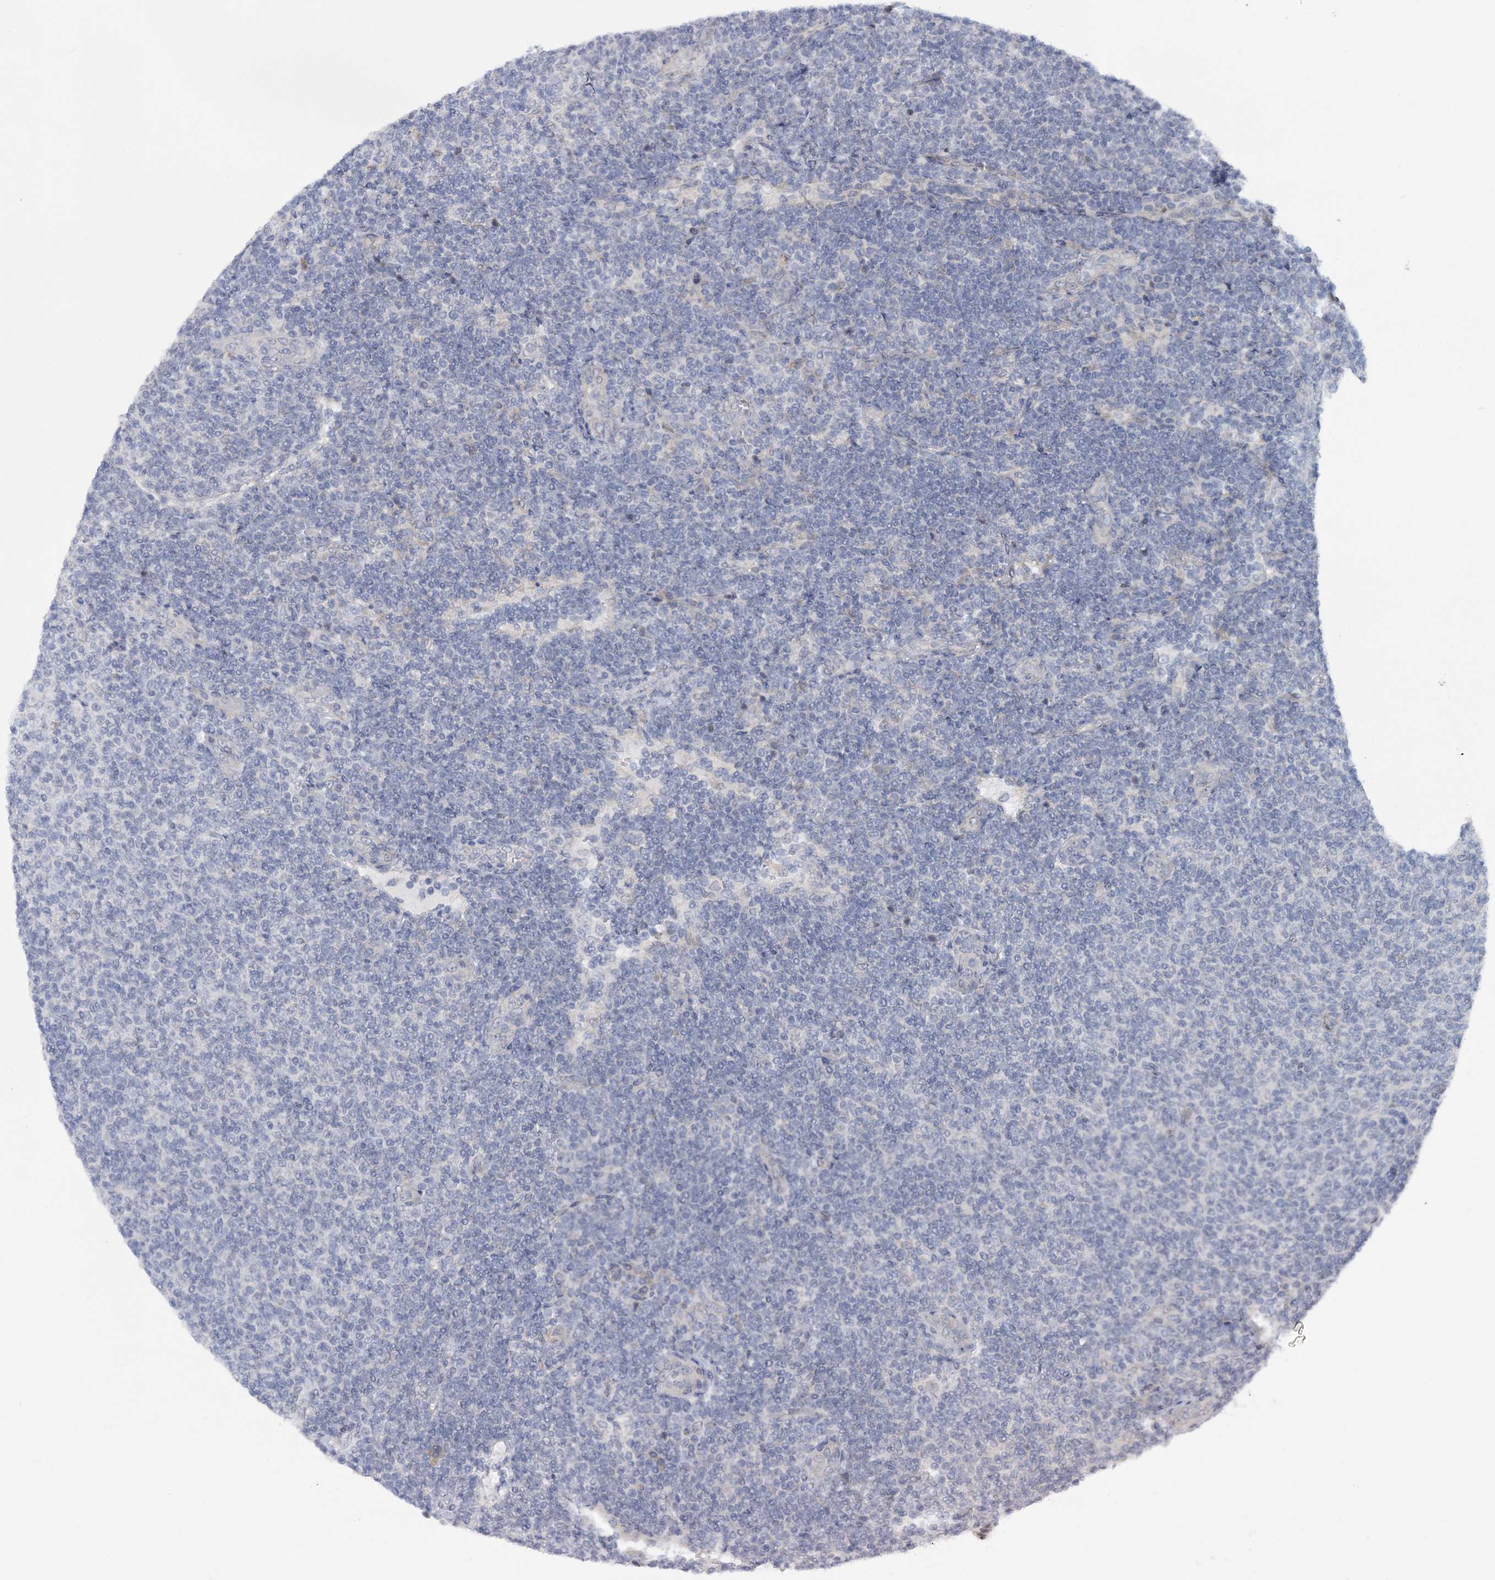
{"staining": {"intensity": "negative", "quantity": "none", "location": "none"}, "tissue": "lymphoma", "cell_type": "Tumor cells", "image_type": "cancer", "snomed": [{"axis": "morphology", "description": "Malignant lymphoma, non-Hodgkin's type, Low grade"}, {"axis": "topography", "description": "Lymph node"}], "caption": "Tumor cells show no significant positivity in malignant lymphoma, non-Hodgkin's type (low-grade). The staining is performed using DAB (3,3'-diaminobenzidine) brown chromogen with nuclei counter-stained in using hematoxylin.", "gene": "MBLAC2", "patient": {"sex": "male", "age": 66}}